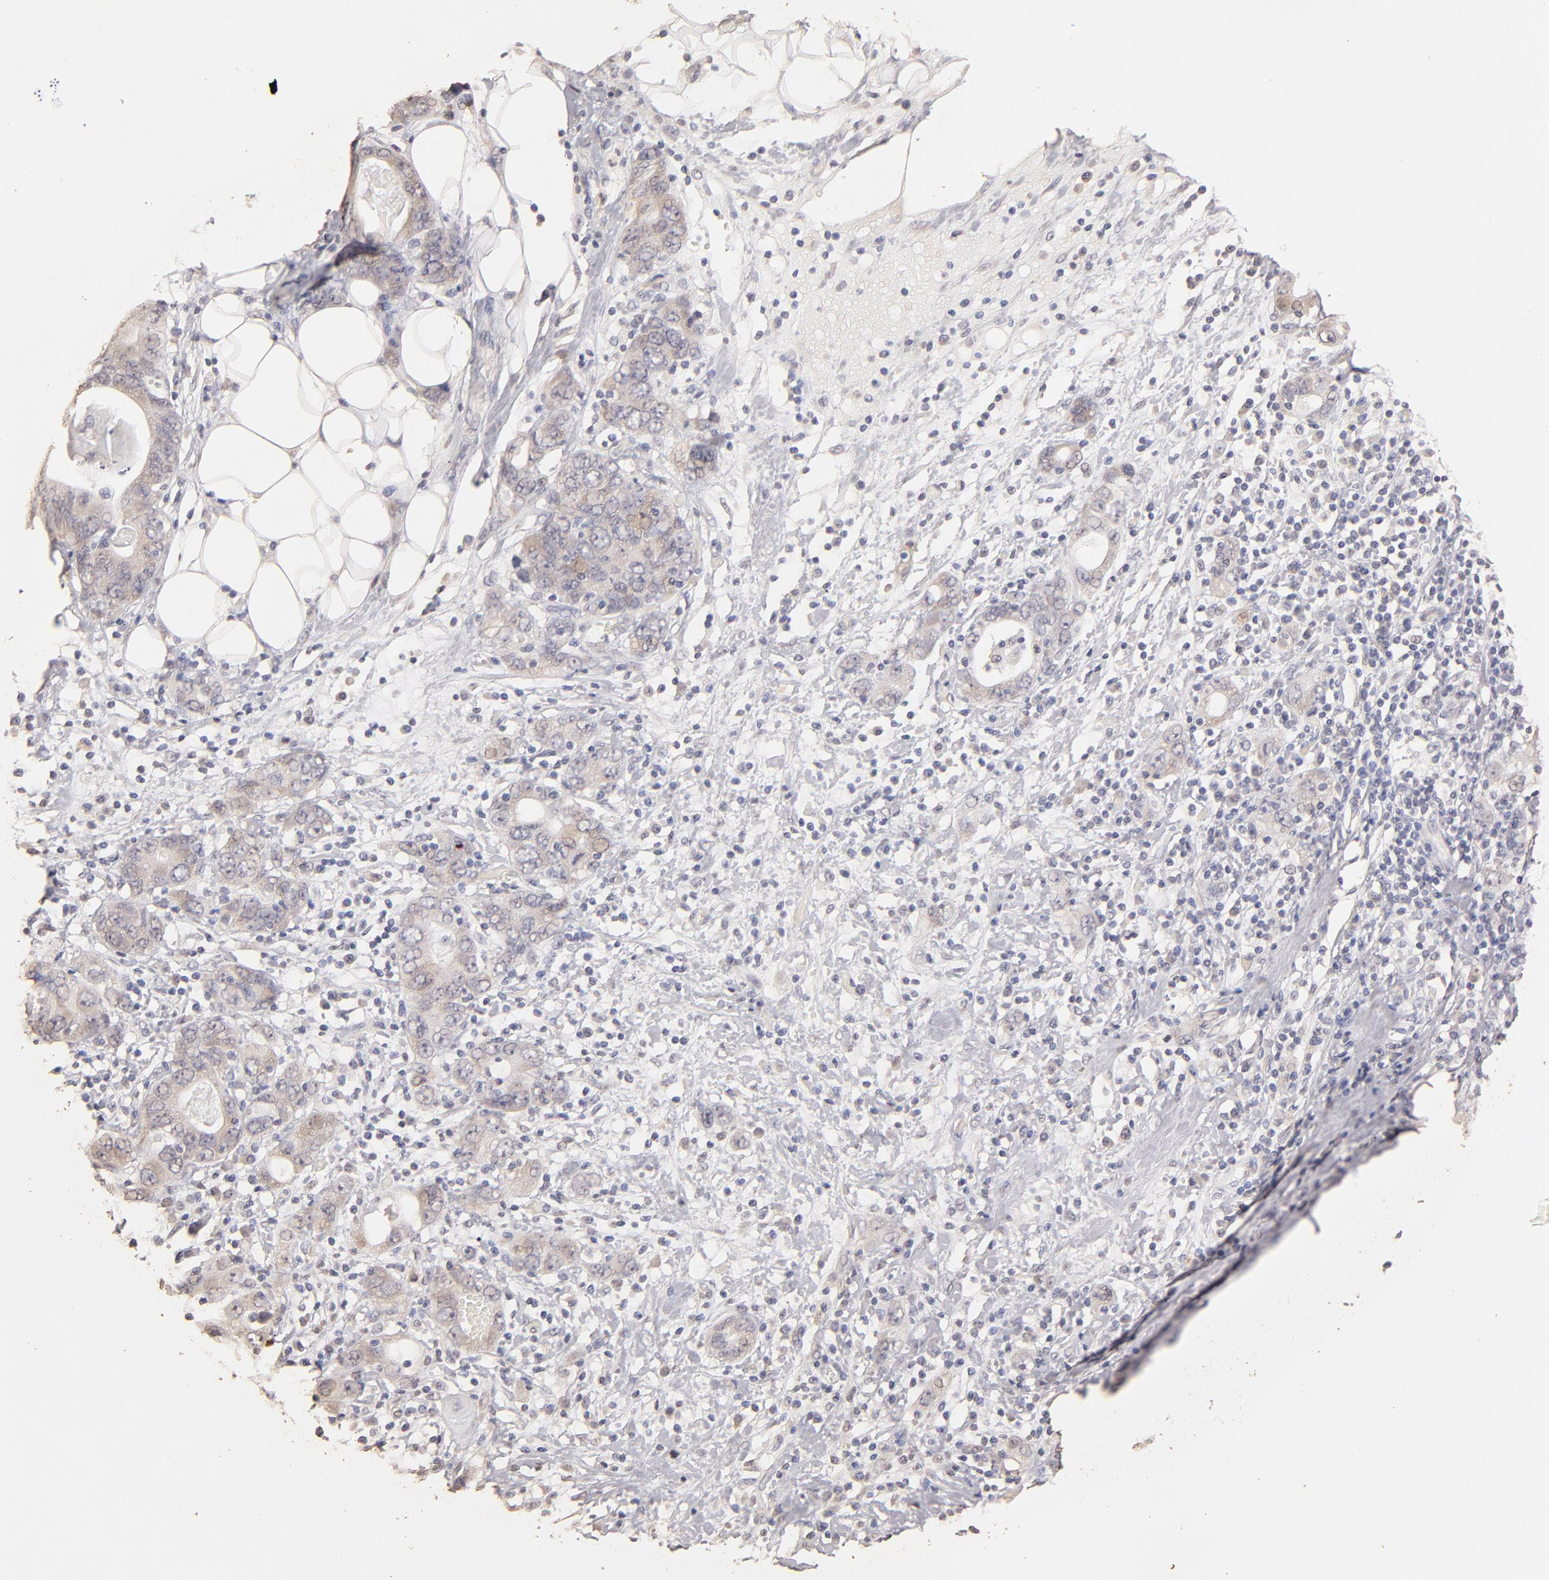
{"staining": {"intensity": "weak", "quantity": "25%-75%", "location": "cytoplasmic/membranous"}, "tissue": "stomach cancer", "cell_type": "Tumor cells", "image_type": "cancer", "snomed": [{"axis": "morphology", "description": "Adenocarcinoma, NOS"}, {"axis": "topography", "description": "Stomach, lower"}], "caption": "Tumor cells display low levels of weak cytoplasmic/membranous positivity in approximately 25%-75% of cells in human stomach cancer (adenocarcinoma).", "gene": "OPHN1", "patient": {"sex": "female", "age": 93}}